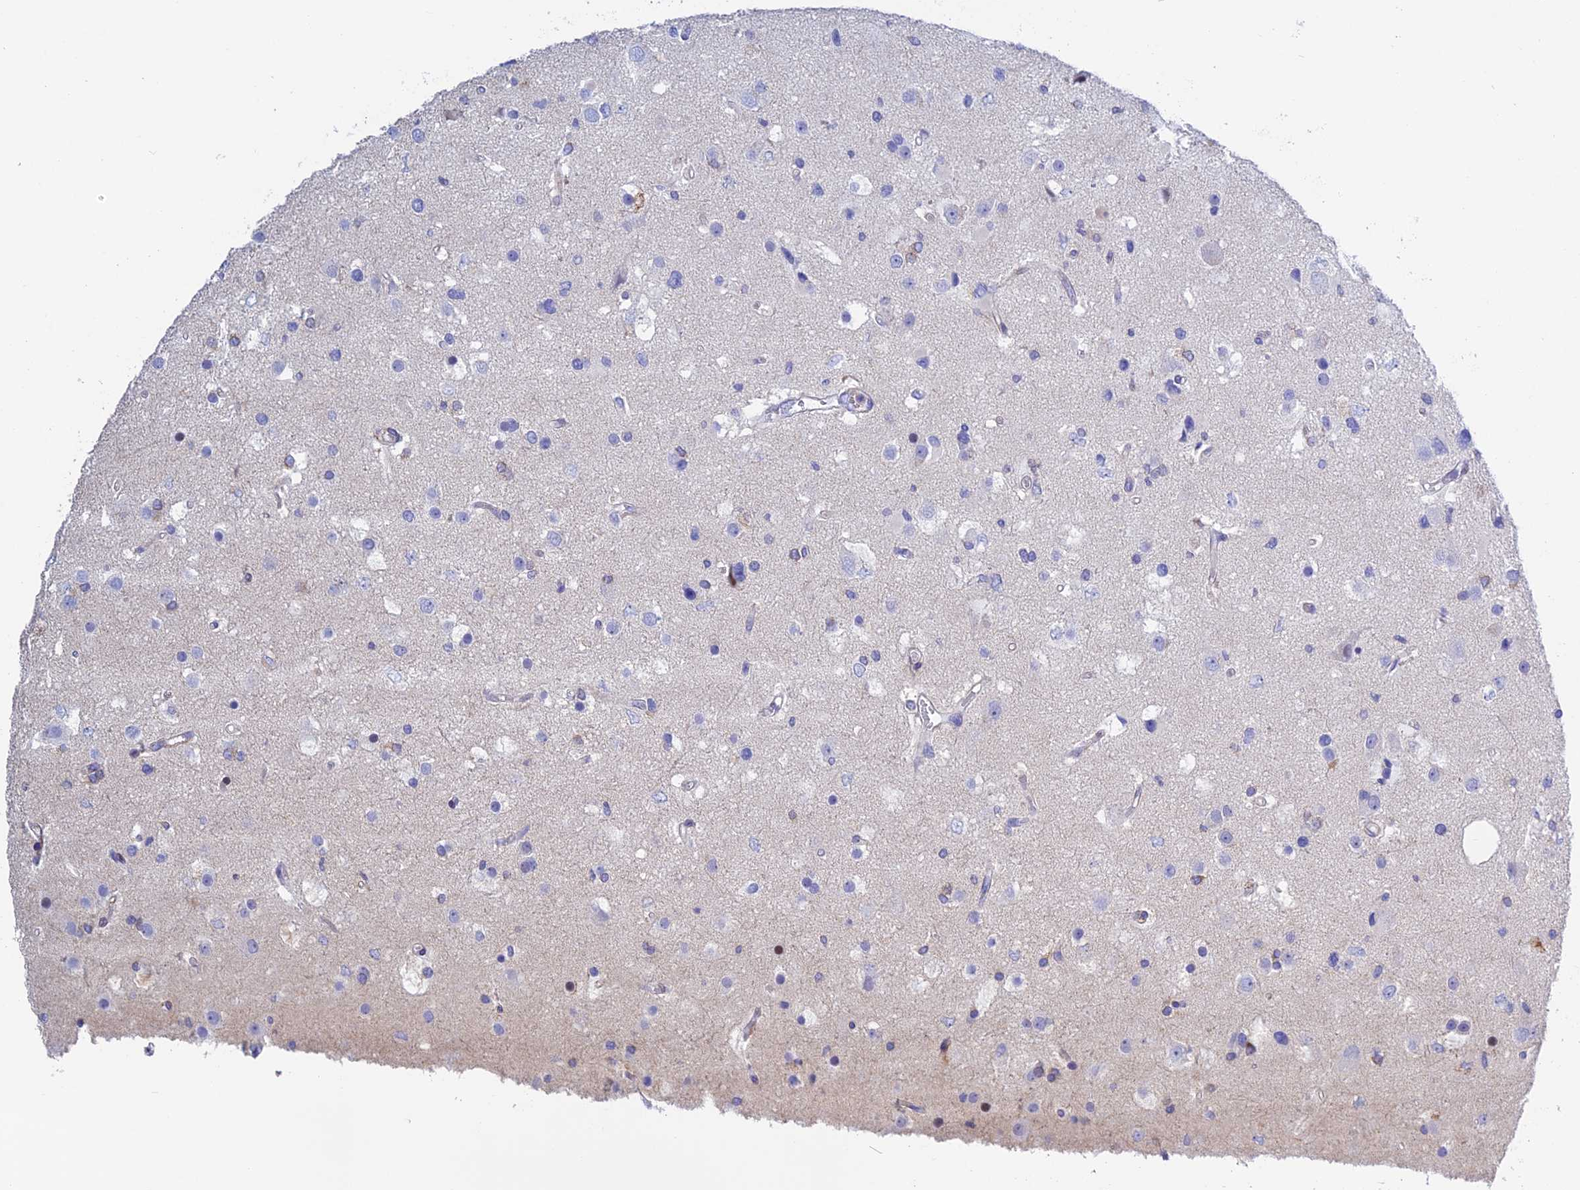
{"staining": {"intensity": "negative", "quantity": "none", "location": "none"}, "tissue": "glioma", "cell_type": "Tumor cells", "image_type": "cancer", "snomed": [{"axis": "morphology", "description": "Glioma, malignant, High grade"}, {"axis": "topography", "description": "Brain"}], "caption": "The immunohistochemistry (IHC) micrograph has no significant positivity in tumor cells of glioma tissue.", "gene": "PRIM1", "patient": {"sex": "male", "age": 53}}